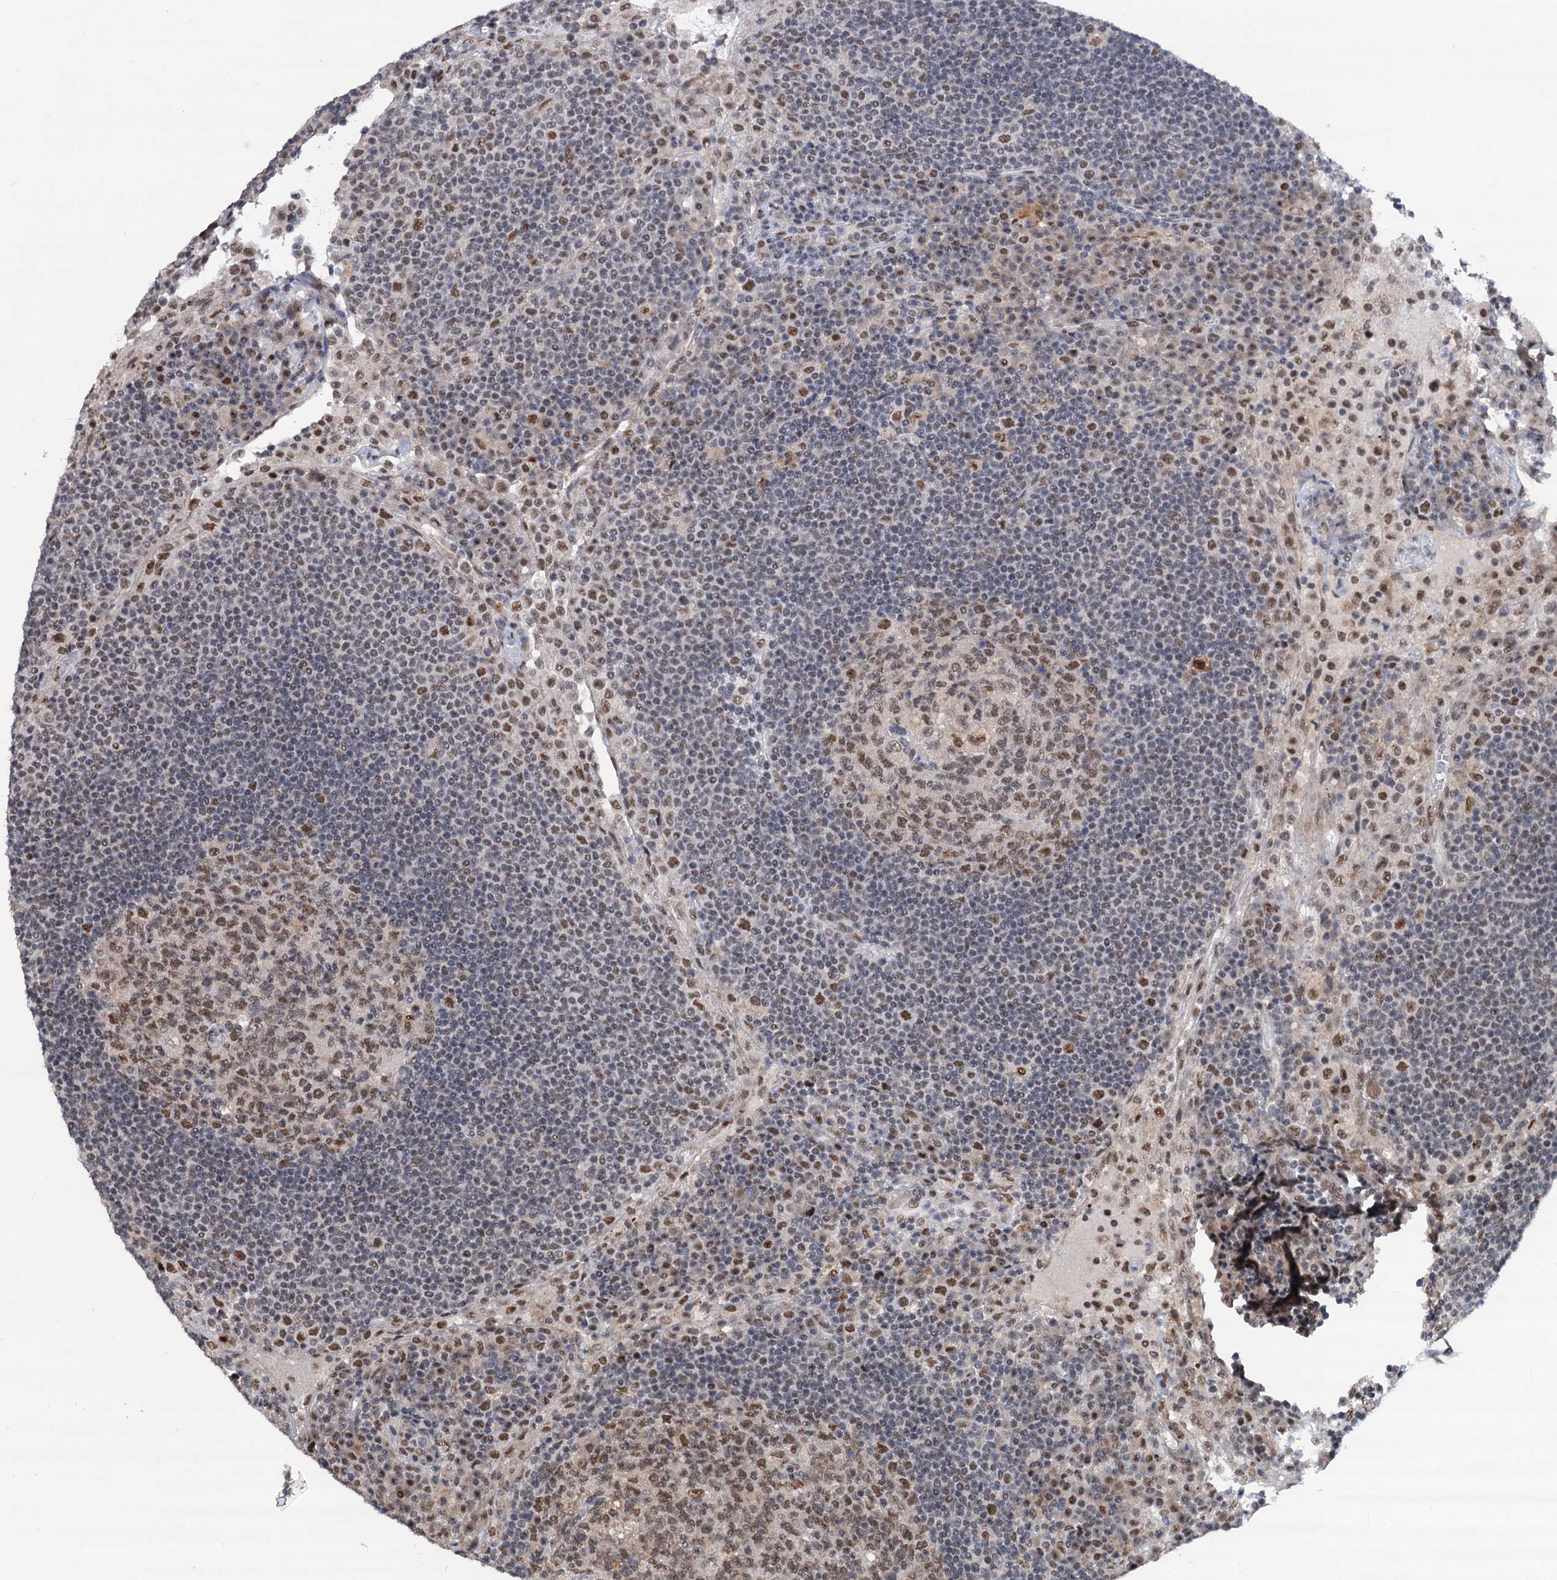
{"staining": {"intensity": "weak", "quantity": ">75%", "location": "nuclear"}, "tissue": "lymph node", "cell_type": "Germinal center cells", "image_type": "normal", "snomed": [{"axis": "morphology", "description": "Normal tissue, NOS"}, {"axis": "topography", "description": "Lymph node"}], "caption": "Protein positivity by IHC displays weak nuclear staining in approximately >75% of germinal center cells in normal lymph node. The staining was performed using DAB to visualize the protein expression in brown, while the nuclei were stained in blue with hematoxylin (Magnification: 20x).", "gene": "PHF8", "patient": {"sex": "female", "age": 53}}